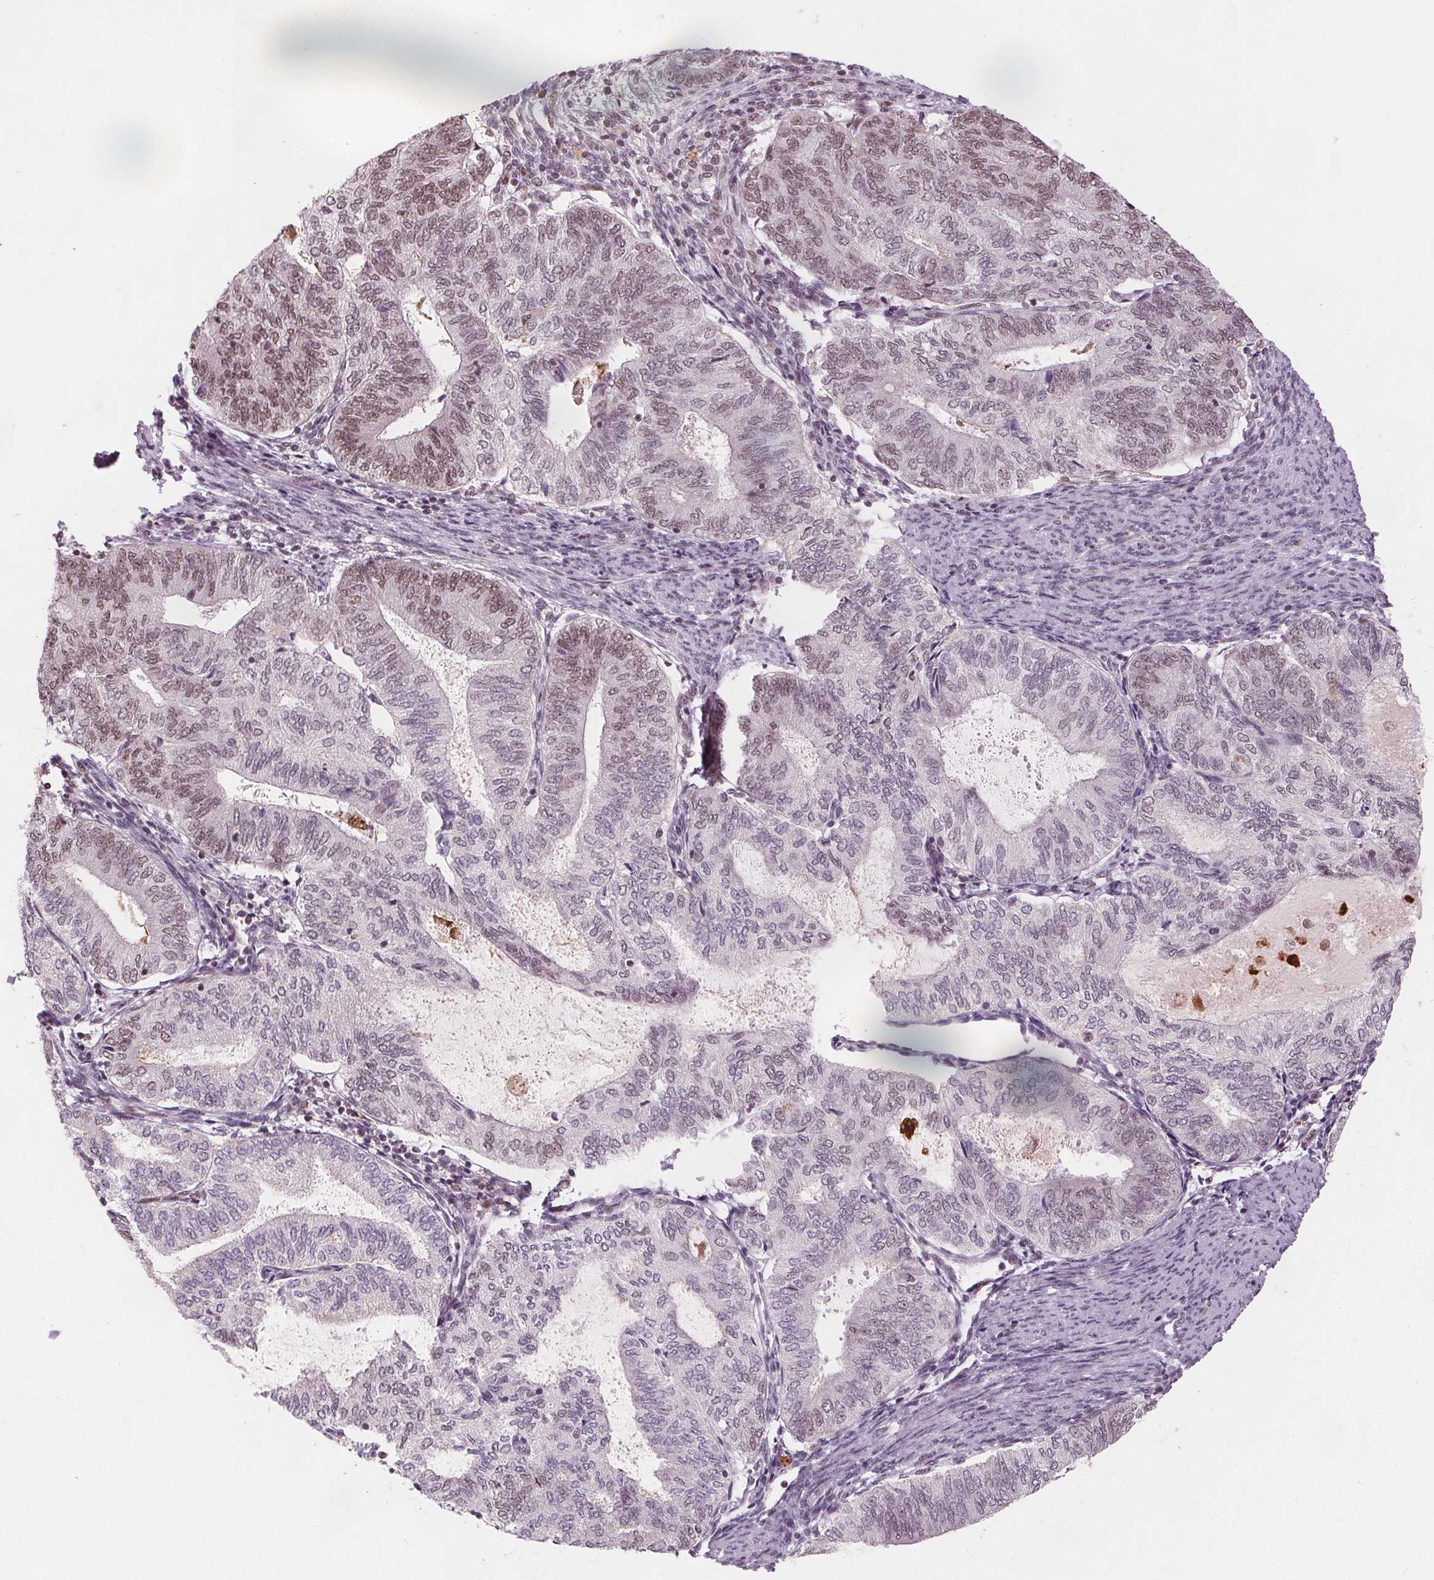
{"staining": {"intensity": "moderate", "quantity": "<25%", "location": "nuclear"}, "tissue": "endometrial cancer", "cell_type": "Tumor cells", "image_type": "cancer", "snomed": [{"axis": "morphology", "description": "Adenocarcinoma, NOS"}, {"axis": "topography", "description": "Endometrium"}], "caption": "Endometrial adenocarcinoma was stained to show a protein in brown. There is low levels of moderate nuclear staining in approximately <25% of tumor cells.", "gene": "DPM2", "patient": {"sex": "female", "age": 65}}